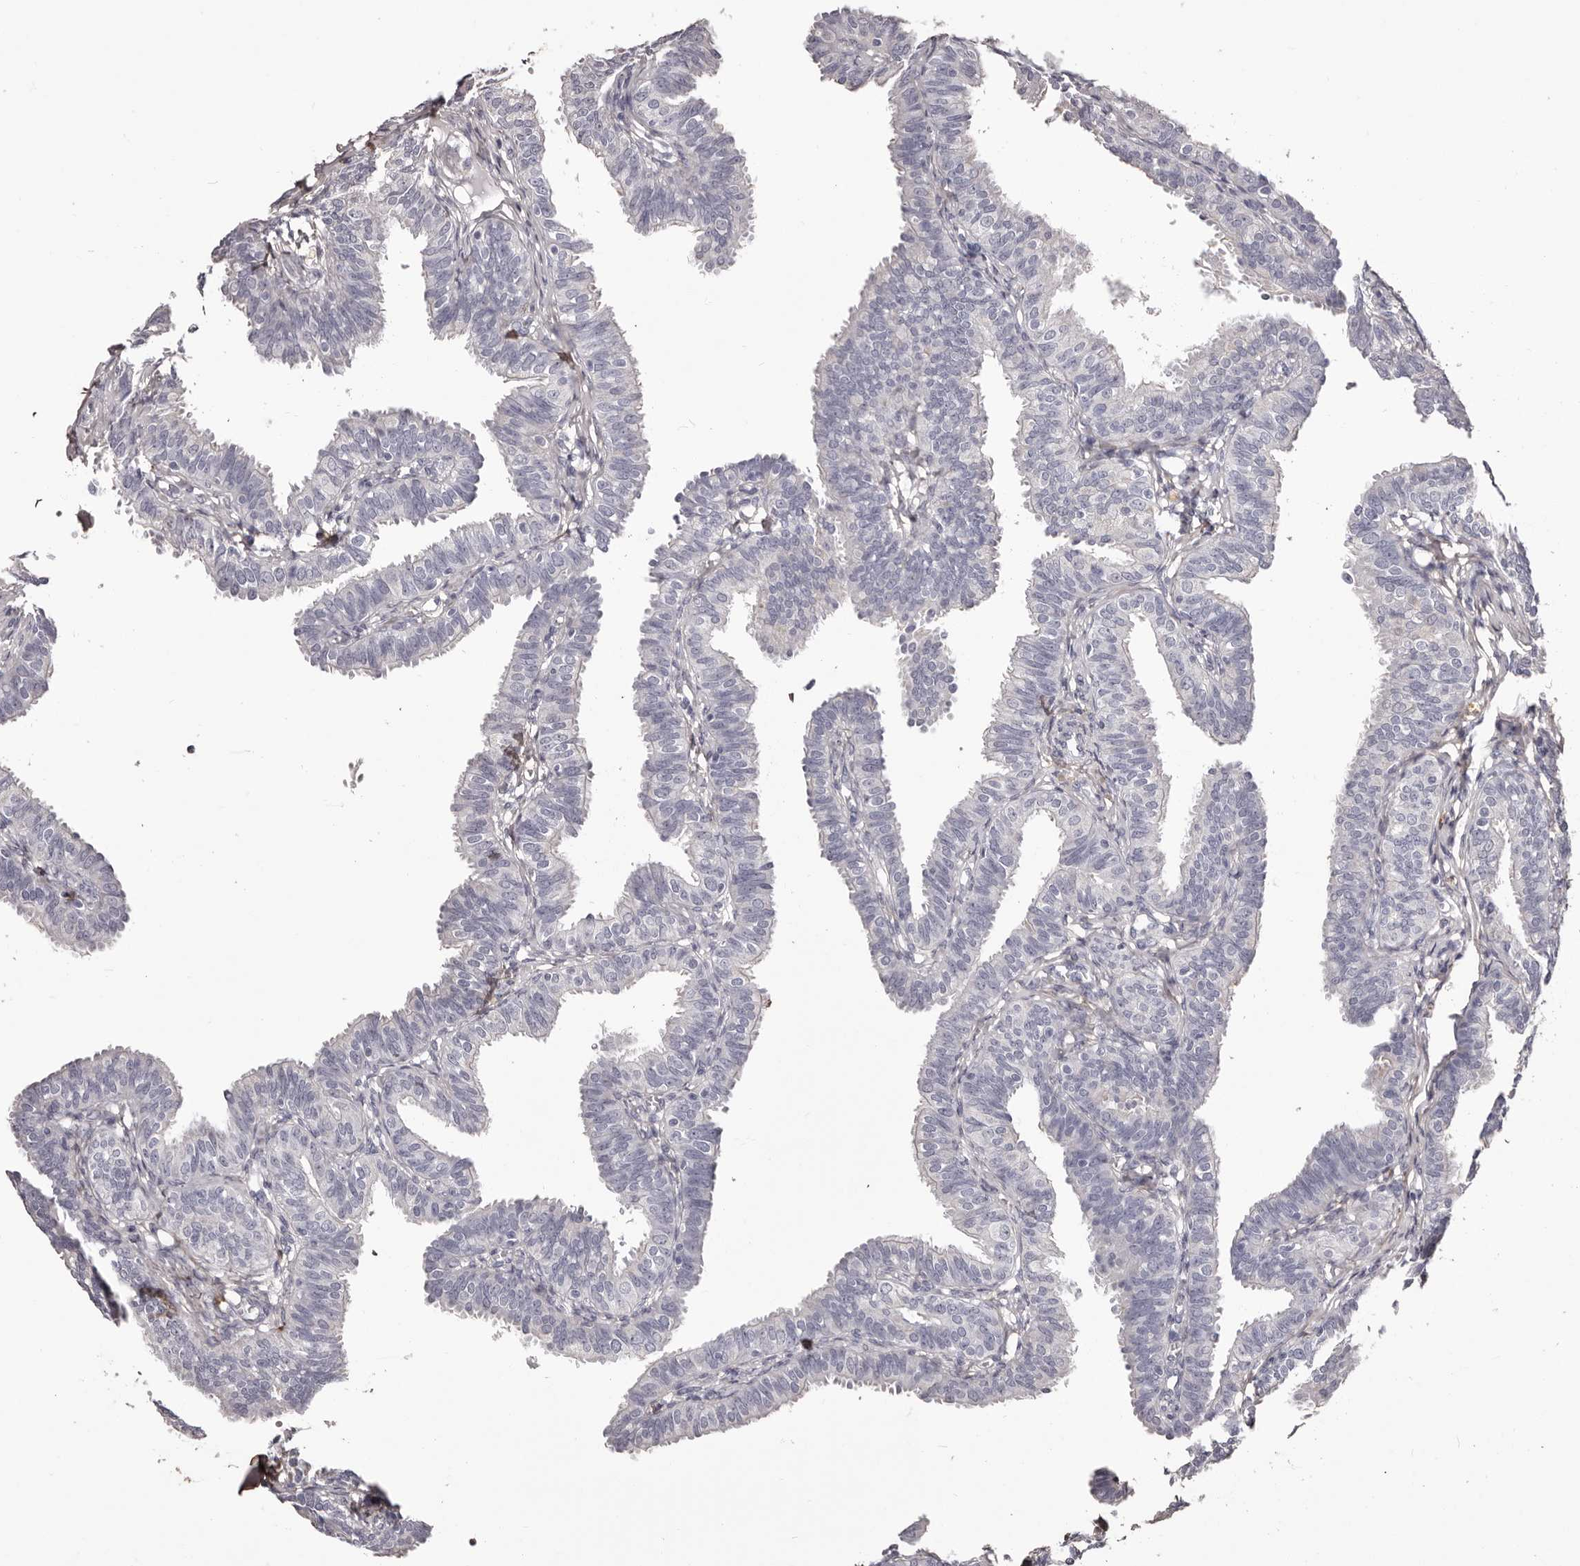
{"staining": {"intensity": "negative", "quantity": "none", "location": "none"}, "tissue": "fallopian tube", "cell_type": "Glandular cells", "image_type": "normal", "snomed": [{"axis": "morphology", "description": "Normal tissue, NOS"}, {"axis": "topography", "description": "Fallopian tube"}], "caption": "High power microscopy histopathology image of an immunohistochemistry histopathology image of unremarkable fallopian tube, revealing no significant expression in glandular cells. (Brightfield microscopy of DAB (3,3'-diaminobenzidine) IHC at high magnification).", "gene": "COL6A1", "patient": {"sex": "female", "age": 35}}